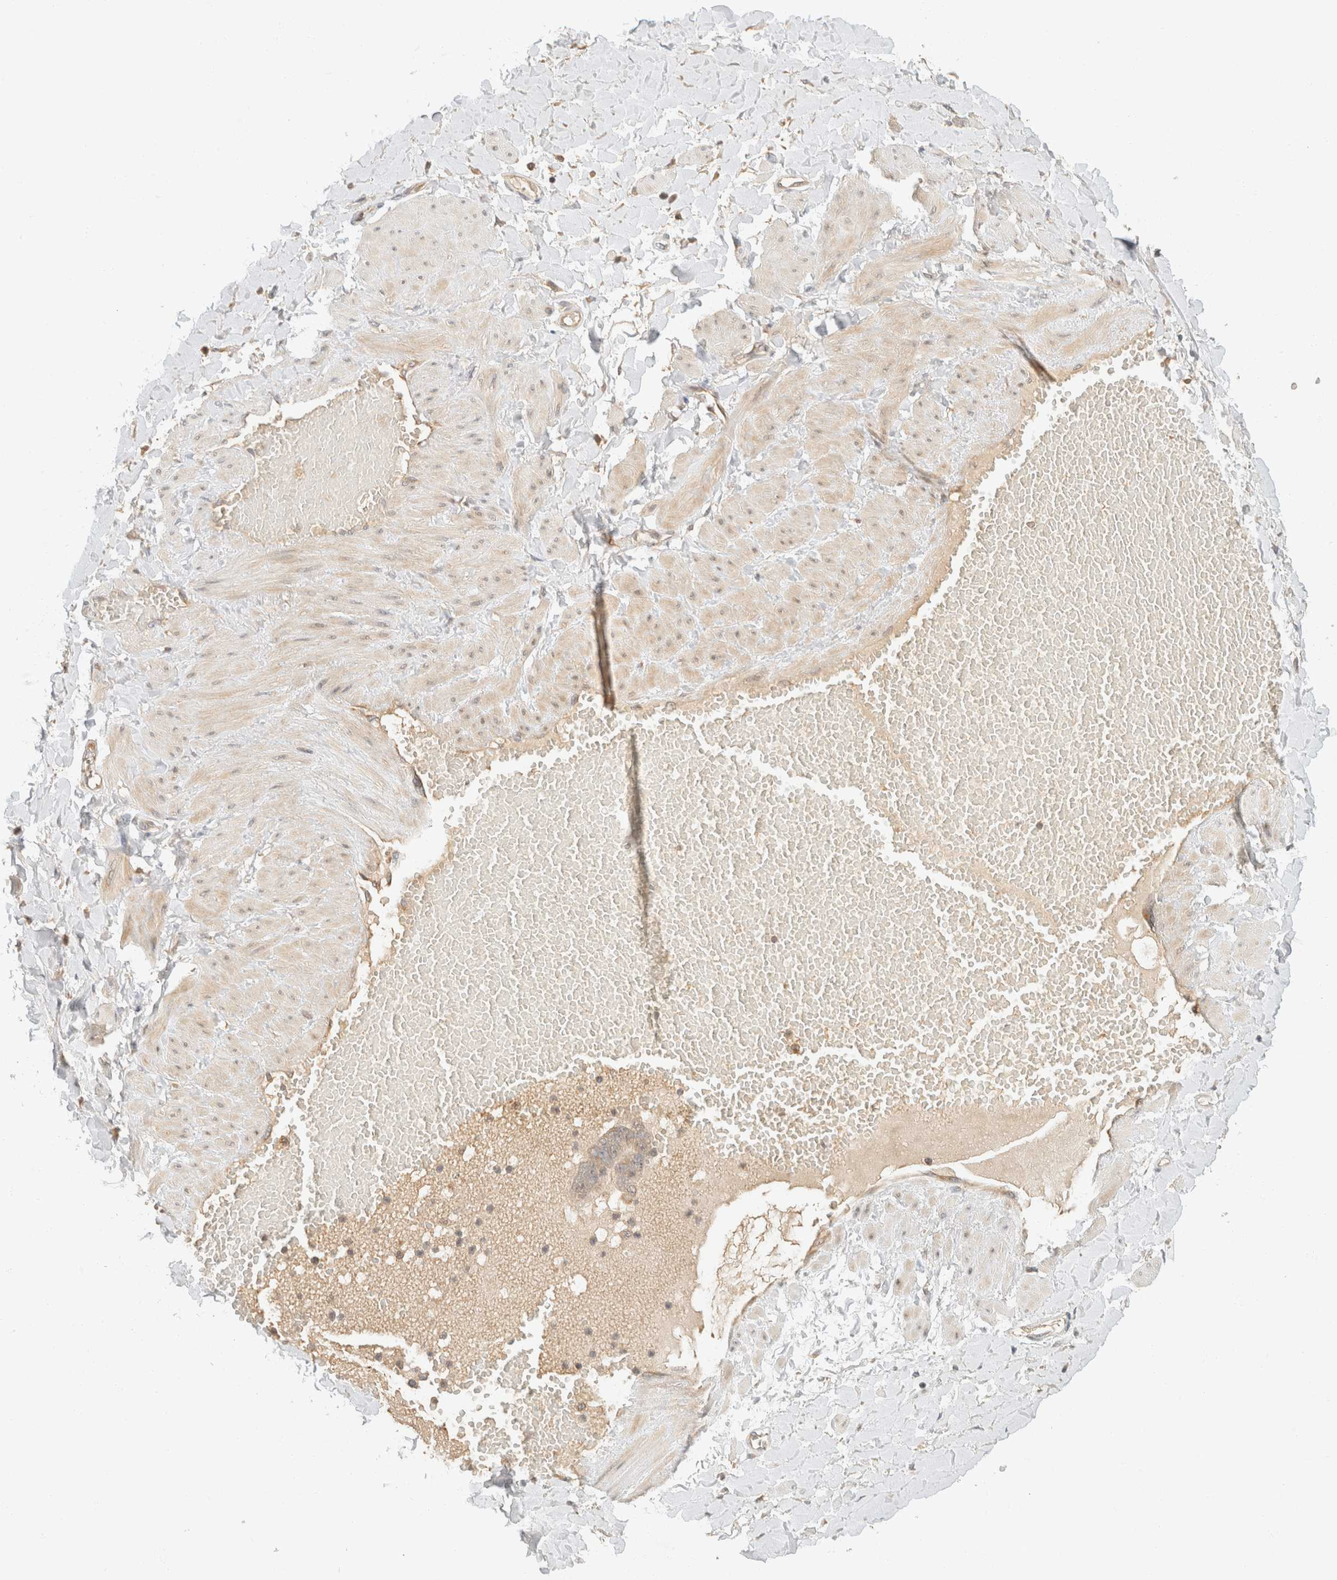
{"staining": {"intensity": "weak", "quantity": "25%-75%", "location": "cytoplasmic/membranous"}, "tissue": "adipose tissue", "cell_type": "Adipocytes", "image_type": "normal", "snomed": [{"axis": "morphology", "description": "Normal tissue, NOS"}, {"axis": "topography", "description": "Adipose tissue"}, {"axis": "topography", "description": "Vascular tissue"}, {"axis": "topography", "description": "Peripheral nerve tissue"}], "caption": "A histopathology image showing weak cytoplasmic/membranous staining in approximately 25%-75% of adipocytes in benign adipose tissue, as visualized by brown immunohistochemical staining.", "gene": "TACC1", "patient": {"sex": "male", "age": 25}}